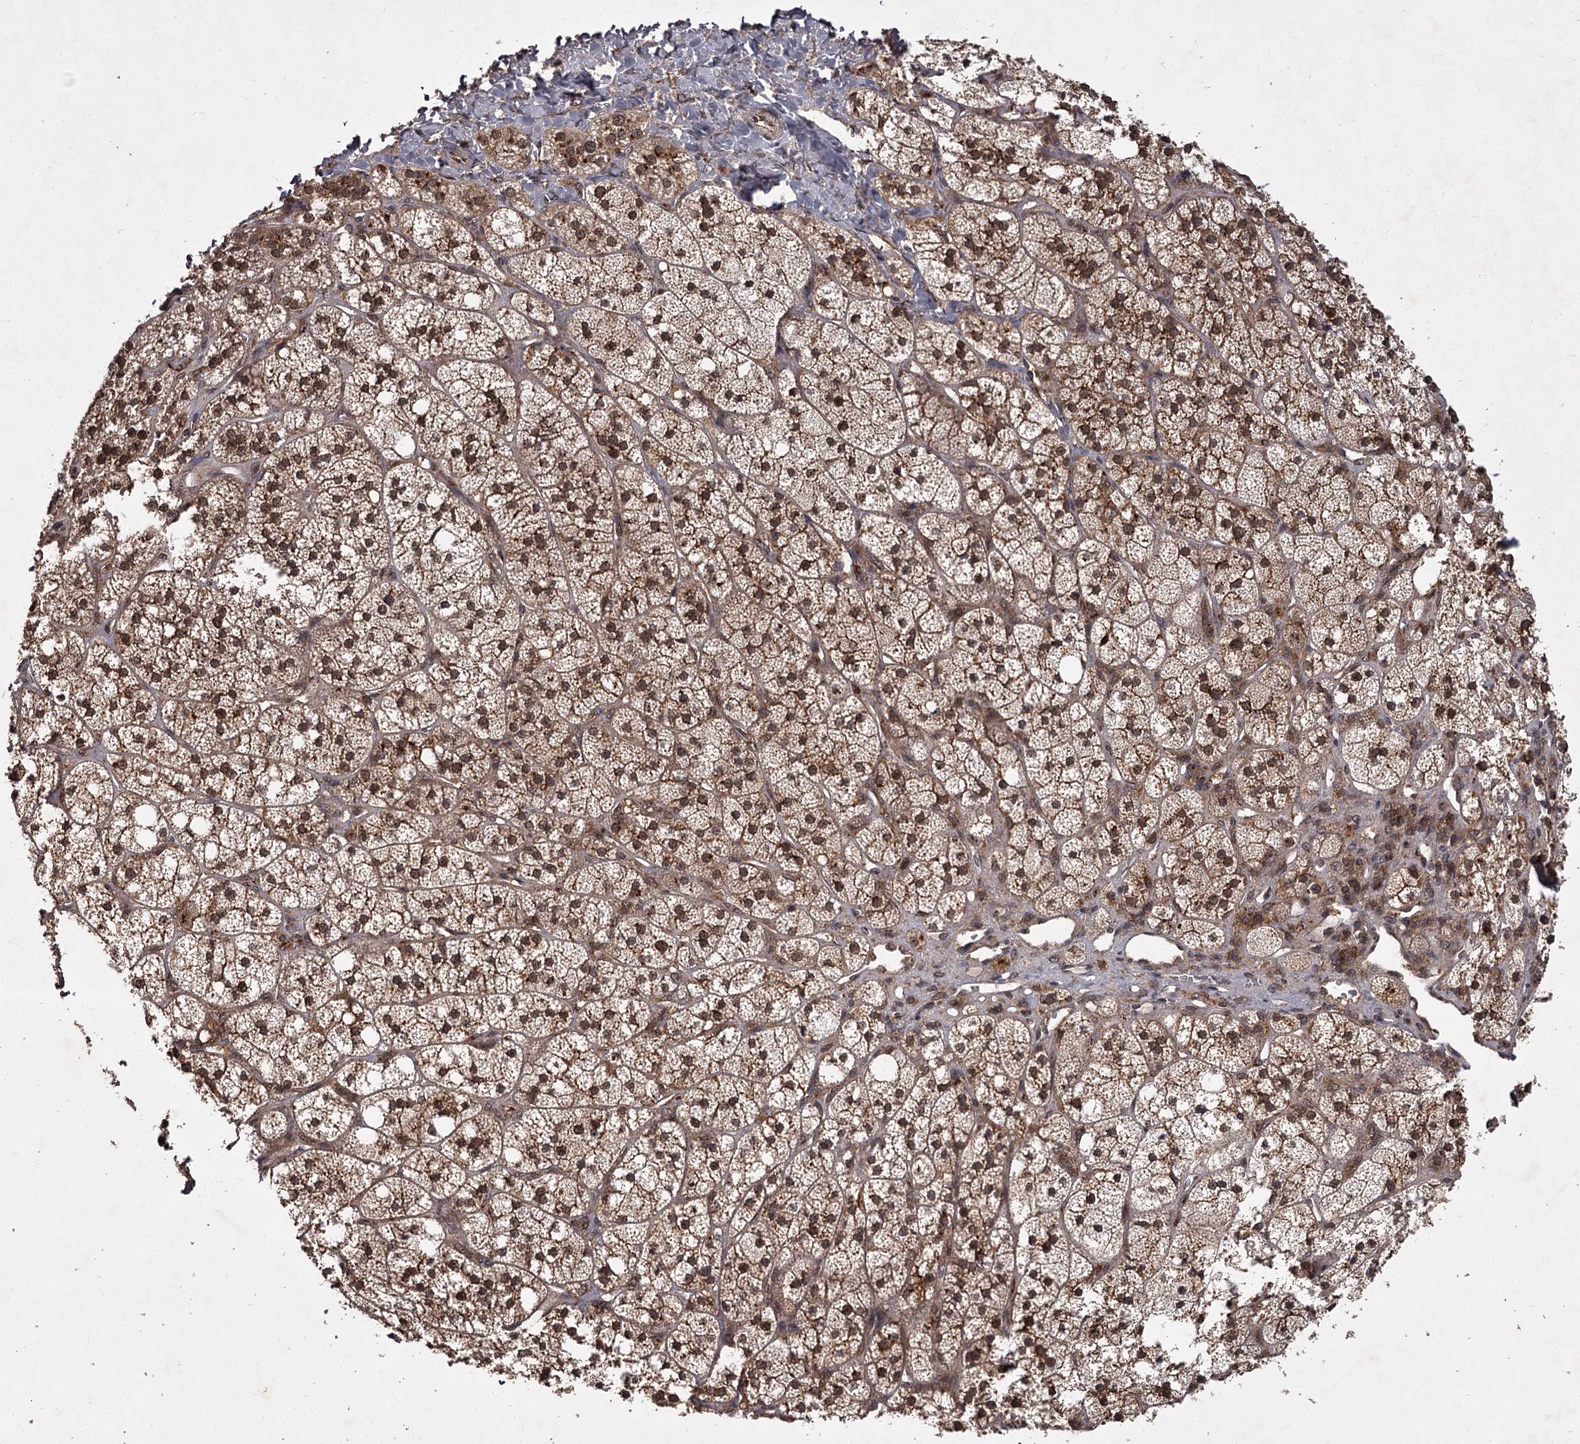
{"staining": {"intensity": "moderate", "quantity": ">75%", "location": "cytoplasmic/membranous,nuclear"}, "tissue": "adrenal gland", "cell_type": "Glandular cells", "image_type": "normal", "snomed": [{"axis": "morphology", "description": "Normal tissue, NOS"}, {"axis": "topography", "description": "Adrenal gland"}], "caption": "High-power microscopy captured an IHC image of normal adrenal gland, revealing moderate cytoplasmic/membranous,nuclear positivity in about >75% of glandular cells.", "gene": "TBC1D23", "patient": {"sex": "male", "age": 61}}